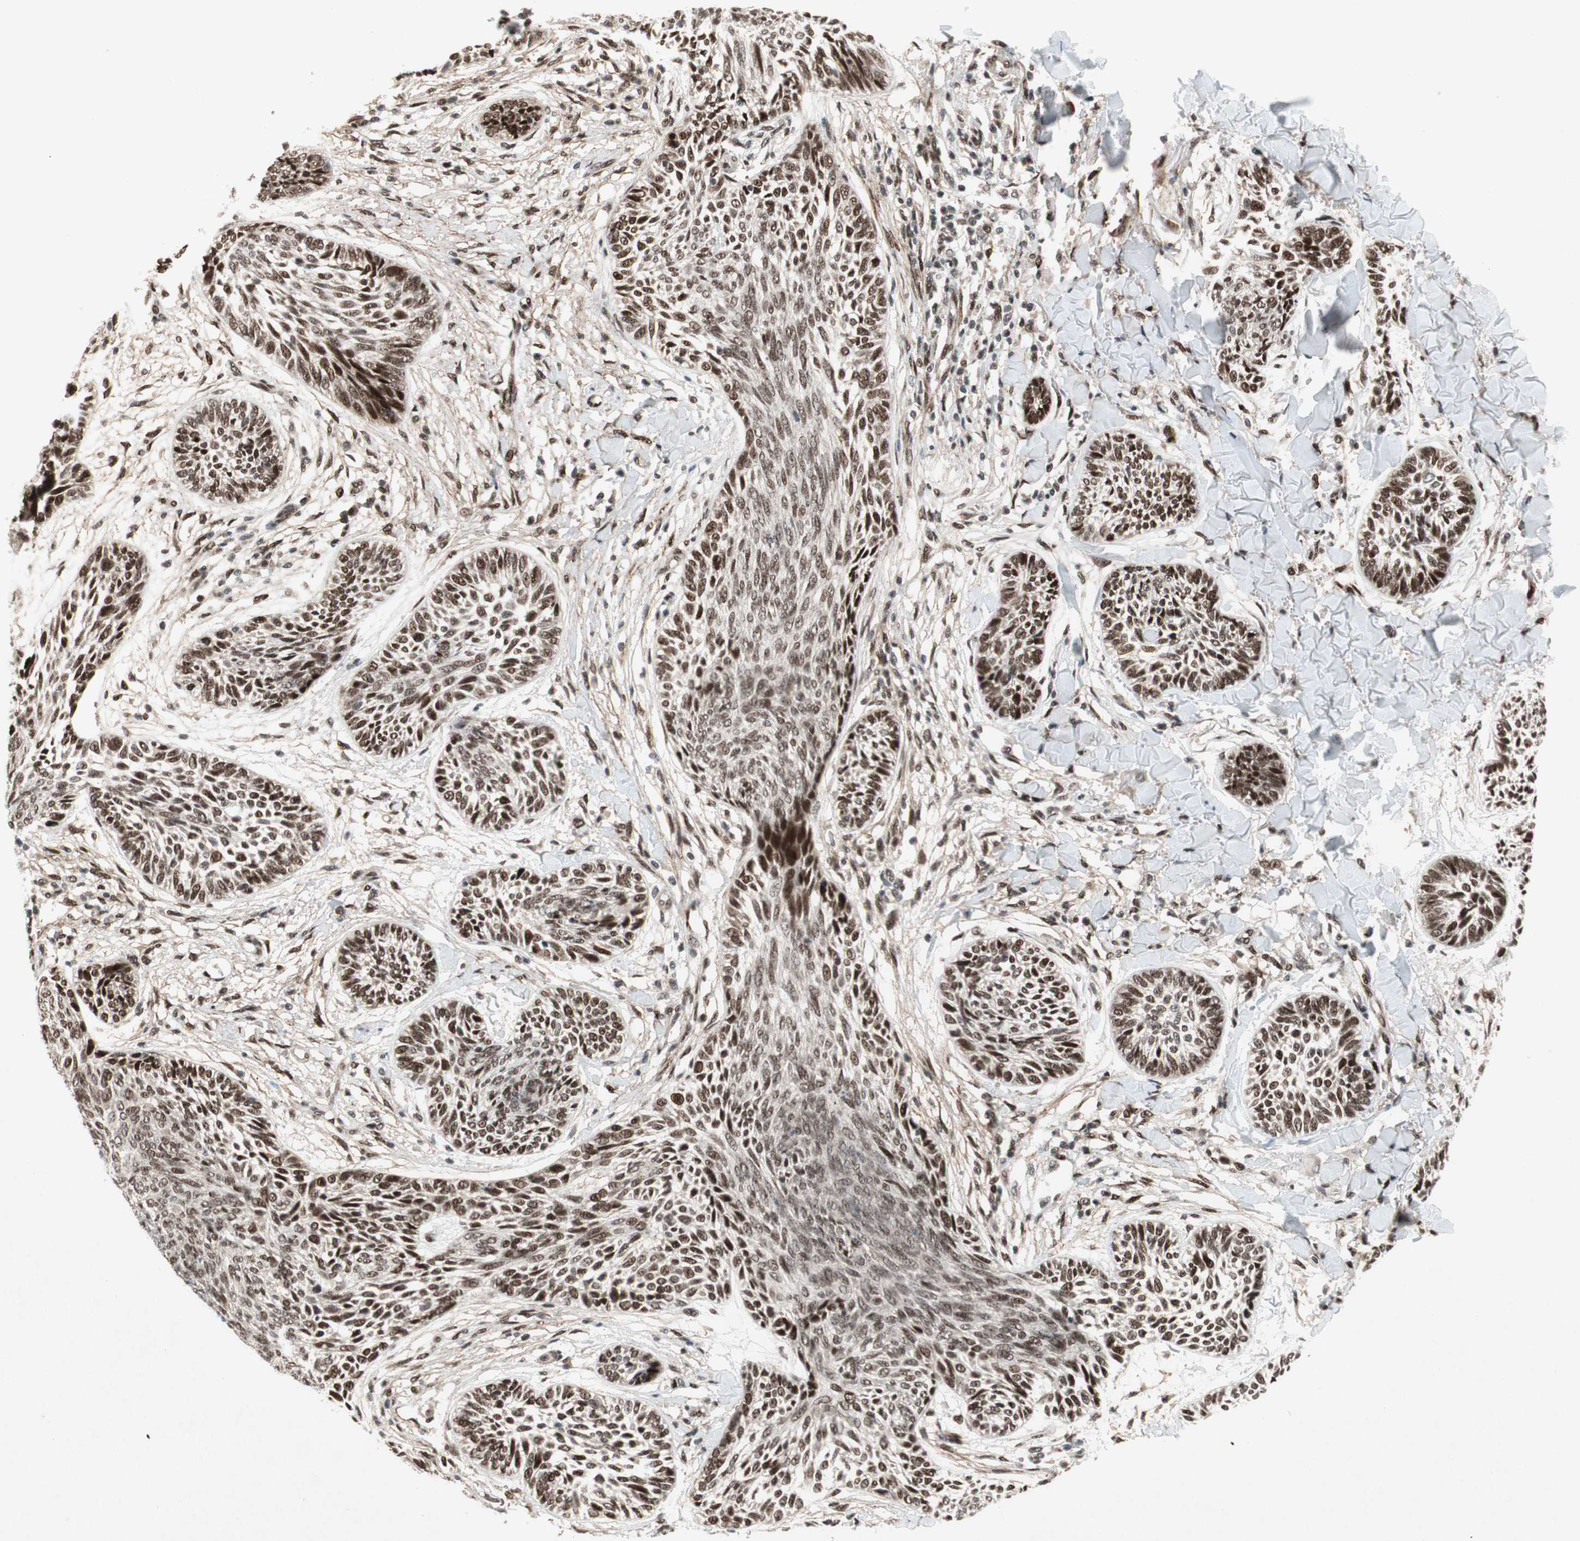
{"staining": {"intensity": "strong", "quantity": ">75%", "location": "nuclear"}, "tissue": "skin cancer", "cell_type": "Tumor cells", "image_type": "cancer", "snomed": [{"axis": "morphology", "description": "Papilloma, NOS"}, {"axis": "morphology", "description": "Basal cell carcinoma"}, {"axis": "topography", "description": "Skin"}], "caption": "Skin papilloma was stained to show a protein in brown. There is high levels of strong nuclear staining in approximately >75% of tumor cells.", "gene": "TCF12", "patient": {"sex": "male", "age": 87}}